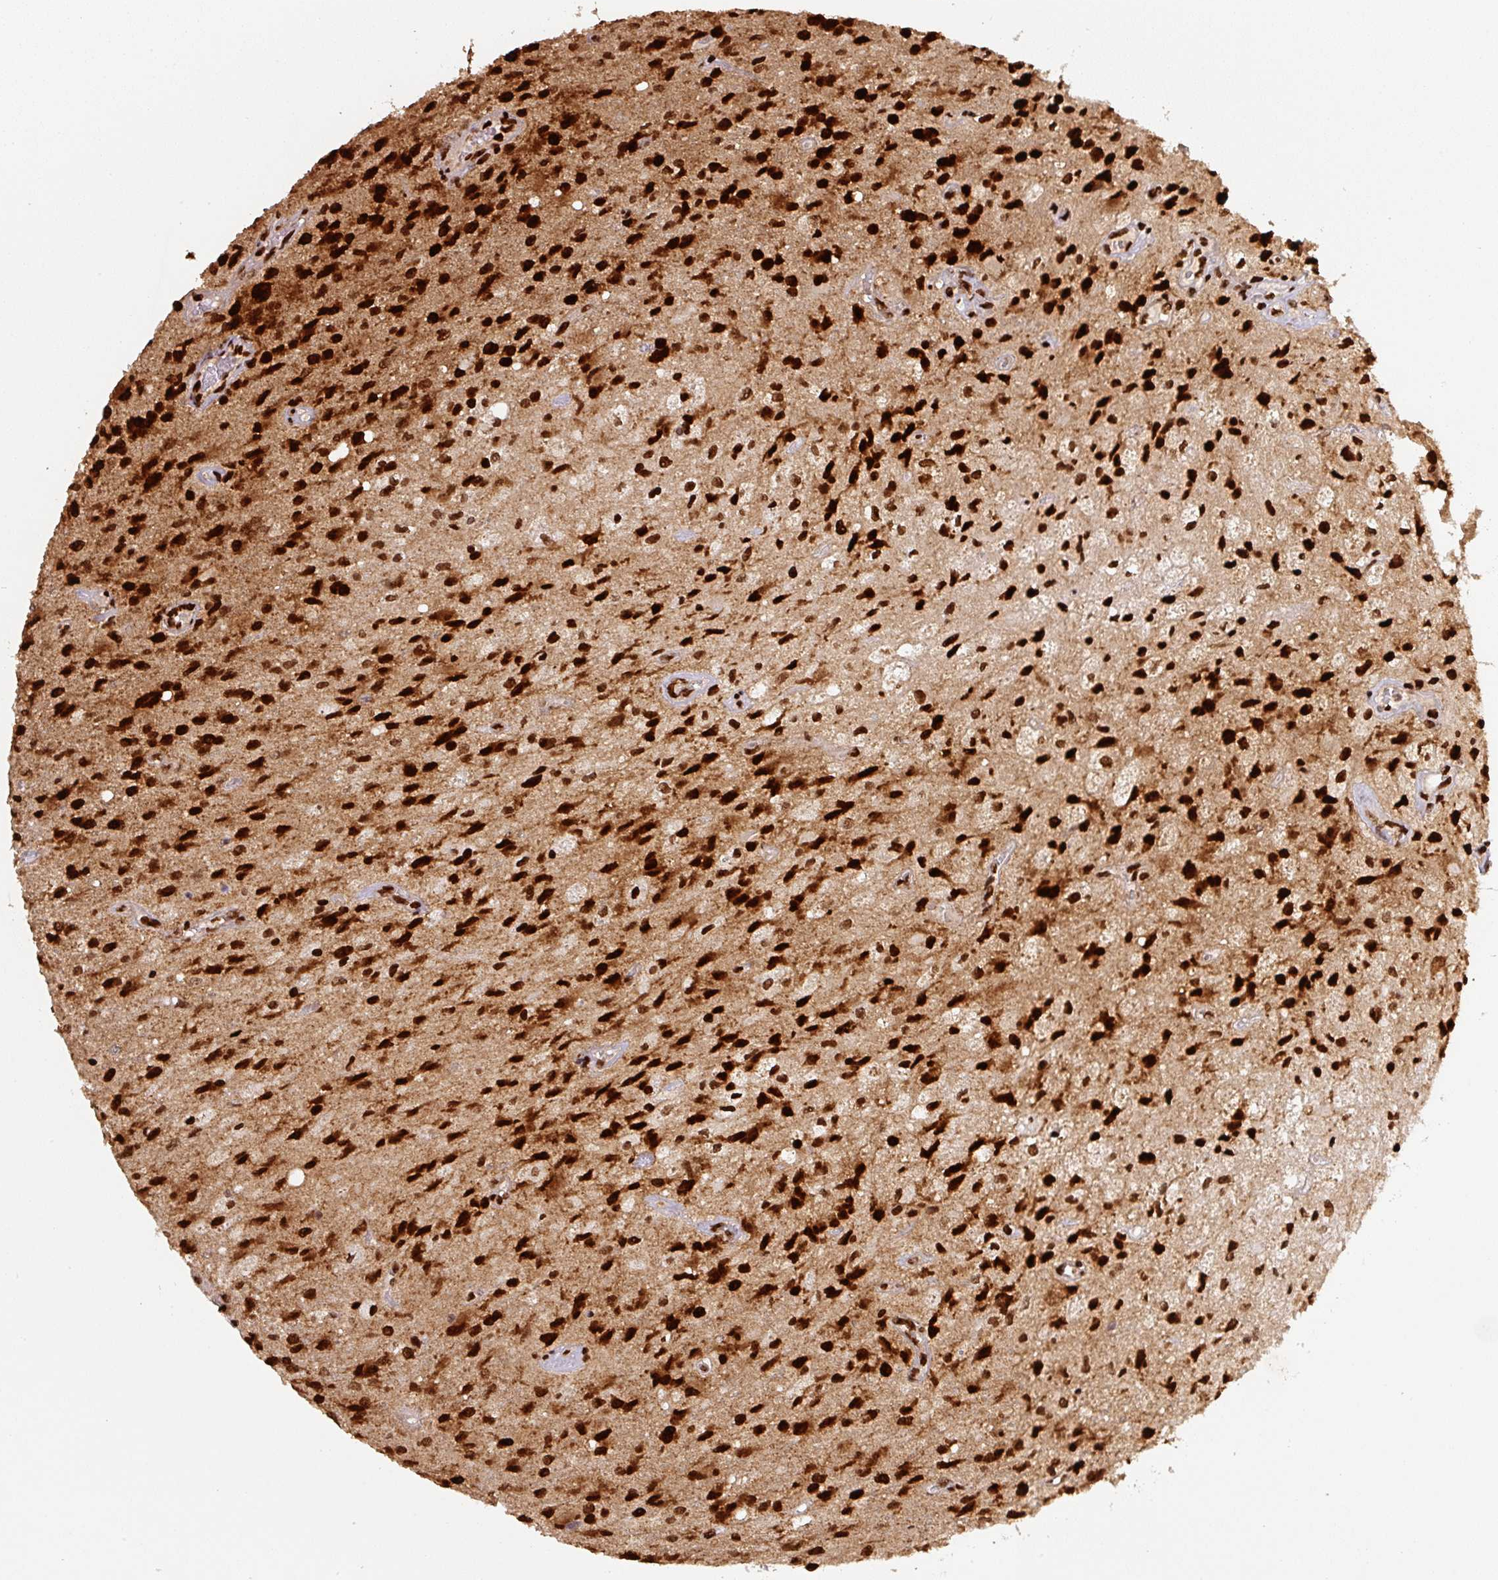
{"staining": {"intensity": "strong", "quantity": ">75%", "location": "nuclear"}, "tissue": "glioma", "cell_type": "Tumor cells", "image_type": "cancer", "snomed": [{"axis": "morphology", "description": "Glioma, malignant, High grade"}, {"axis": "topography", "description": "Brain"}], "caption": "Human malignant glioma (high-grade) stained with a protein marker displays strong staining in tumor cells.", "gene": "PYDC2", "patient": {"sex": "female", "age": 70}}